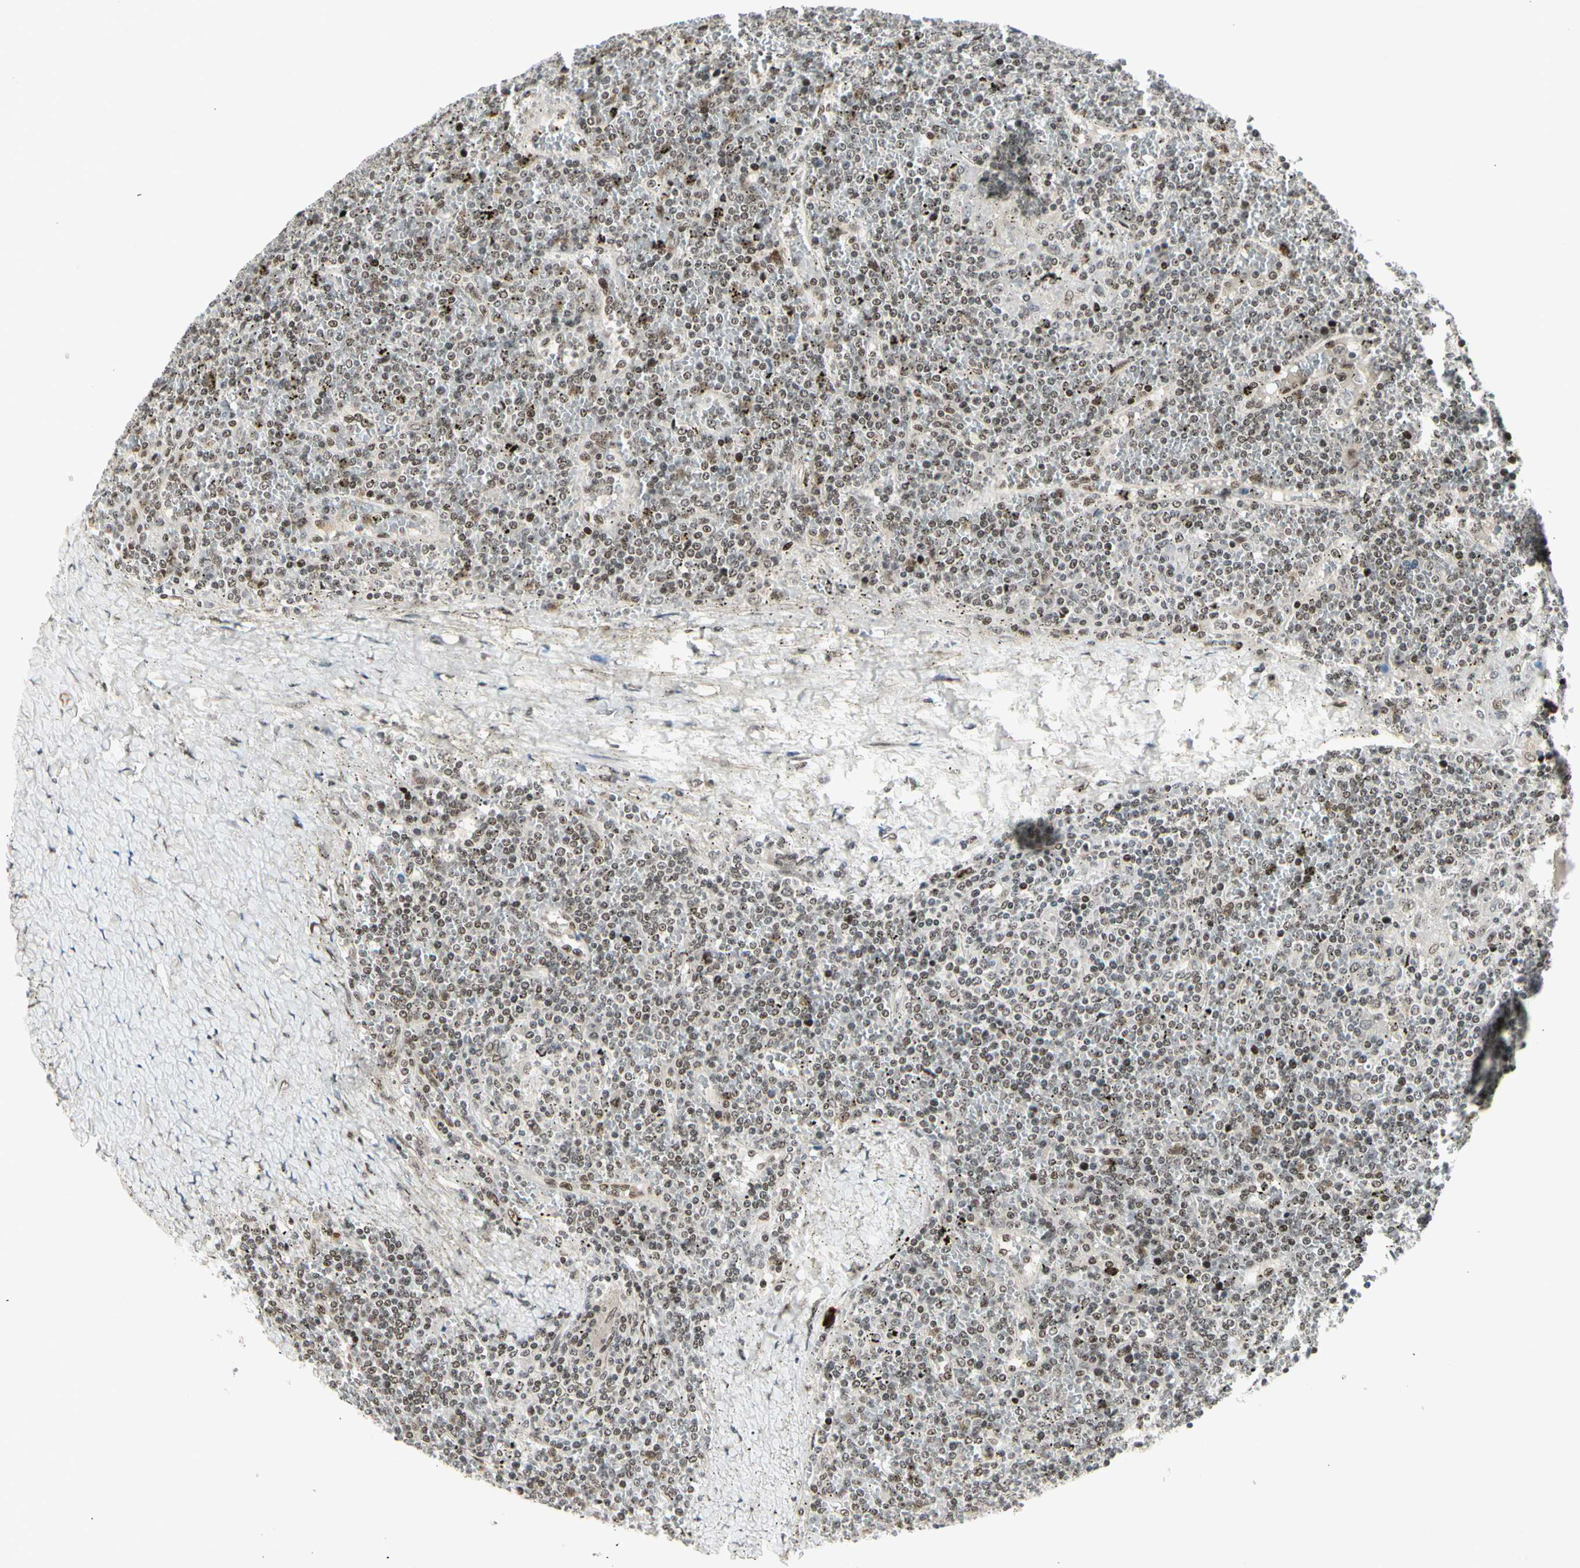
{"staining": {"intensity": "moderate", "quantity": ">75%", "location": "nuclear"}, "tissue": "lymphoma", "cell_type": "Tumor cells", "image_type": "cancer", "snomed": [{"axis": "morphology", "description": "Malignant lymphoma, non-Hodgkin's type, Low grade"}, {"axis": "topography", "description": "Spleen"}], "caption": "This histopathology image exhibits IHC staining of human malignant lymphoma, non-Hodgkin's type (low-grade), with medium moderate nuclear staining in approximately >75% of tumor cells.", "gene": "FOXJ2", "patient": {"sex": "female", "age": 19}}